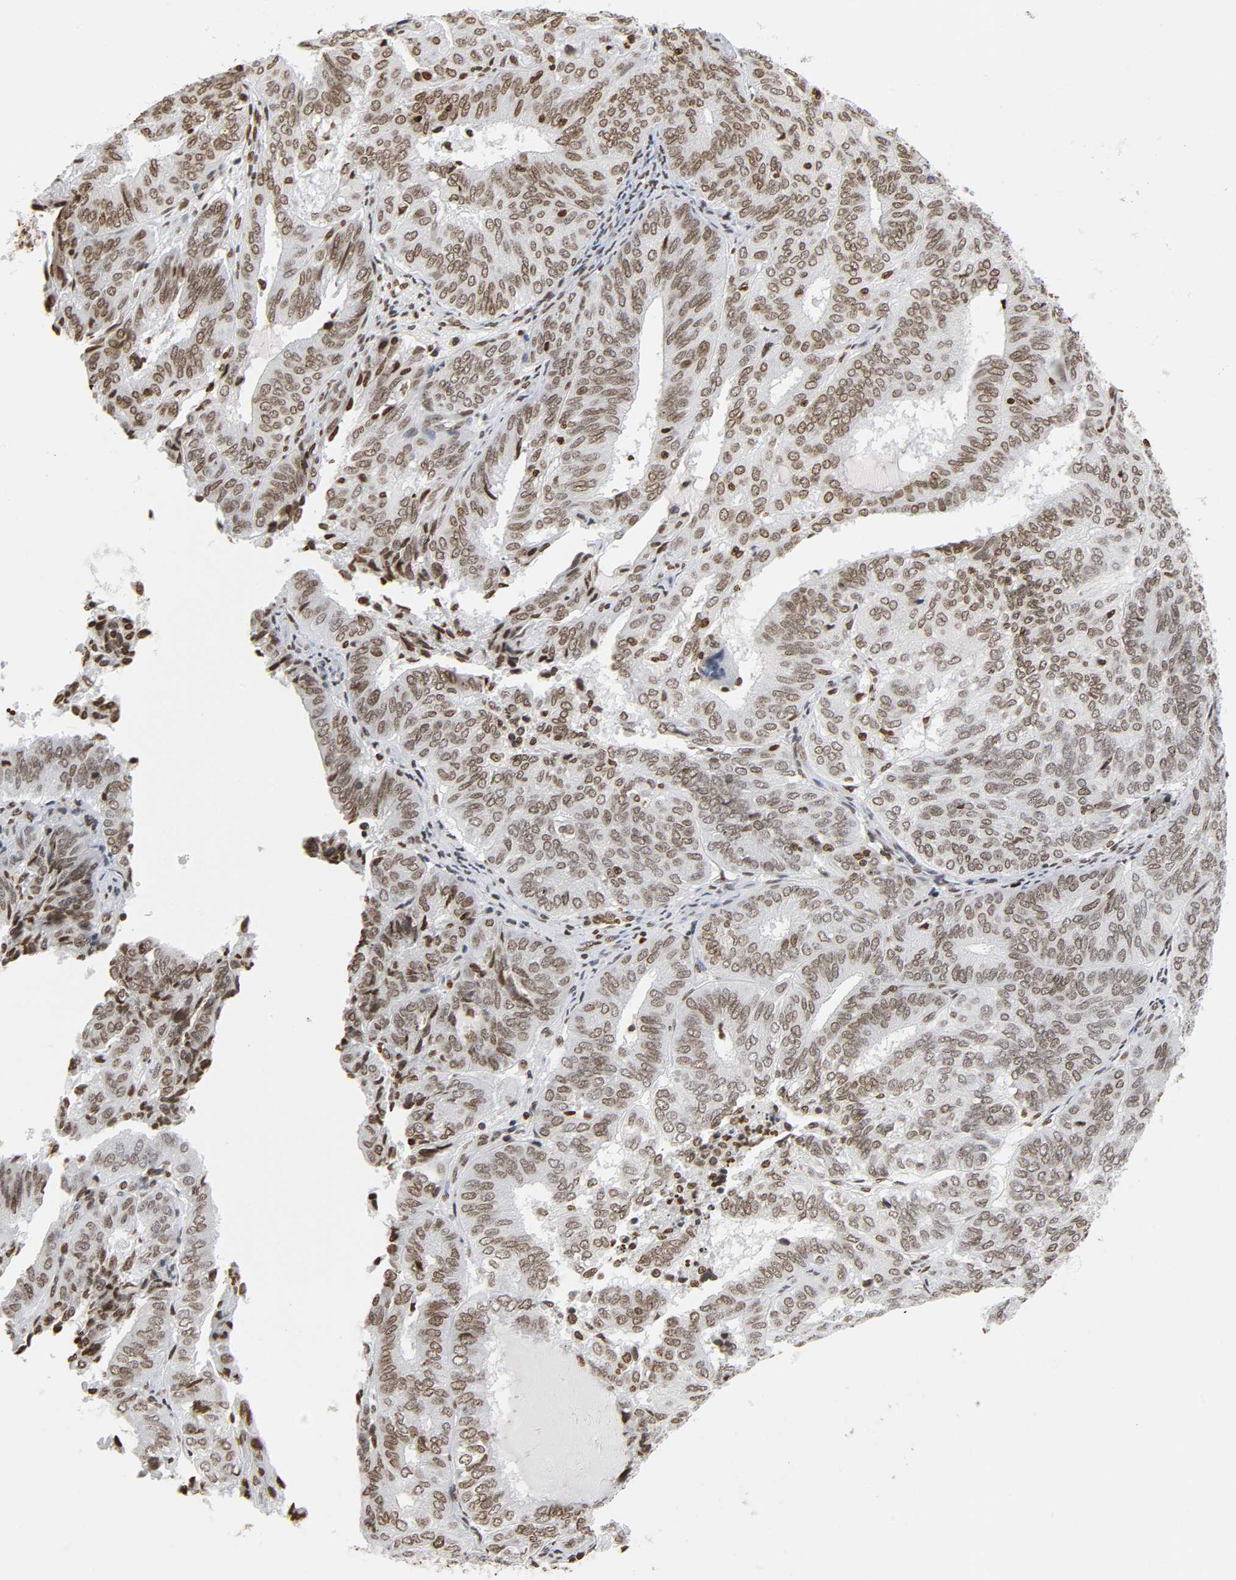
{"staining": {"intensity": "moderate", "quantity": ">75%", "location": "nuclear"}, "tissue": "endometrial cancer", "cell_type": "Tumor cells", "image_type": "cancer", "snomed": [{"axis": "morphology", "description": "Adenocarcinoma, NOS"}, {"axis": "topography", "description": "Uterus"}], "caption": "Immunohistochemistry (IHC) photomicrograph of neoplastic tissue: adenocarcinoma (endometrial) stained using immunohistochemistry displays medium levels of moderate protein expression localized specifically in the nuclear of tumor cells, appearing as a nuclear brown color.", "gene": "HOXA6", "patient": {"sex": "female", "age": 60}}